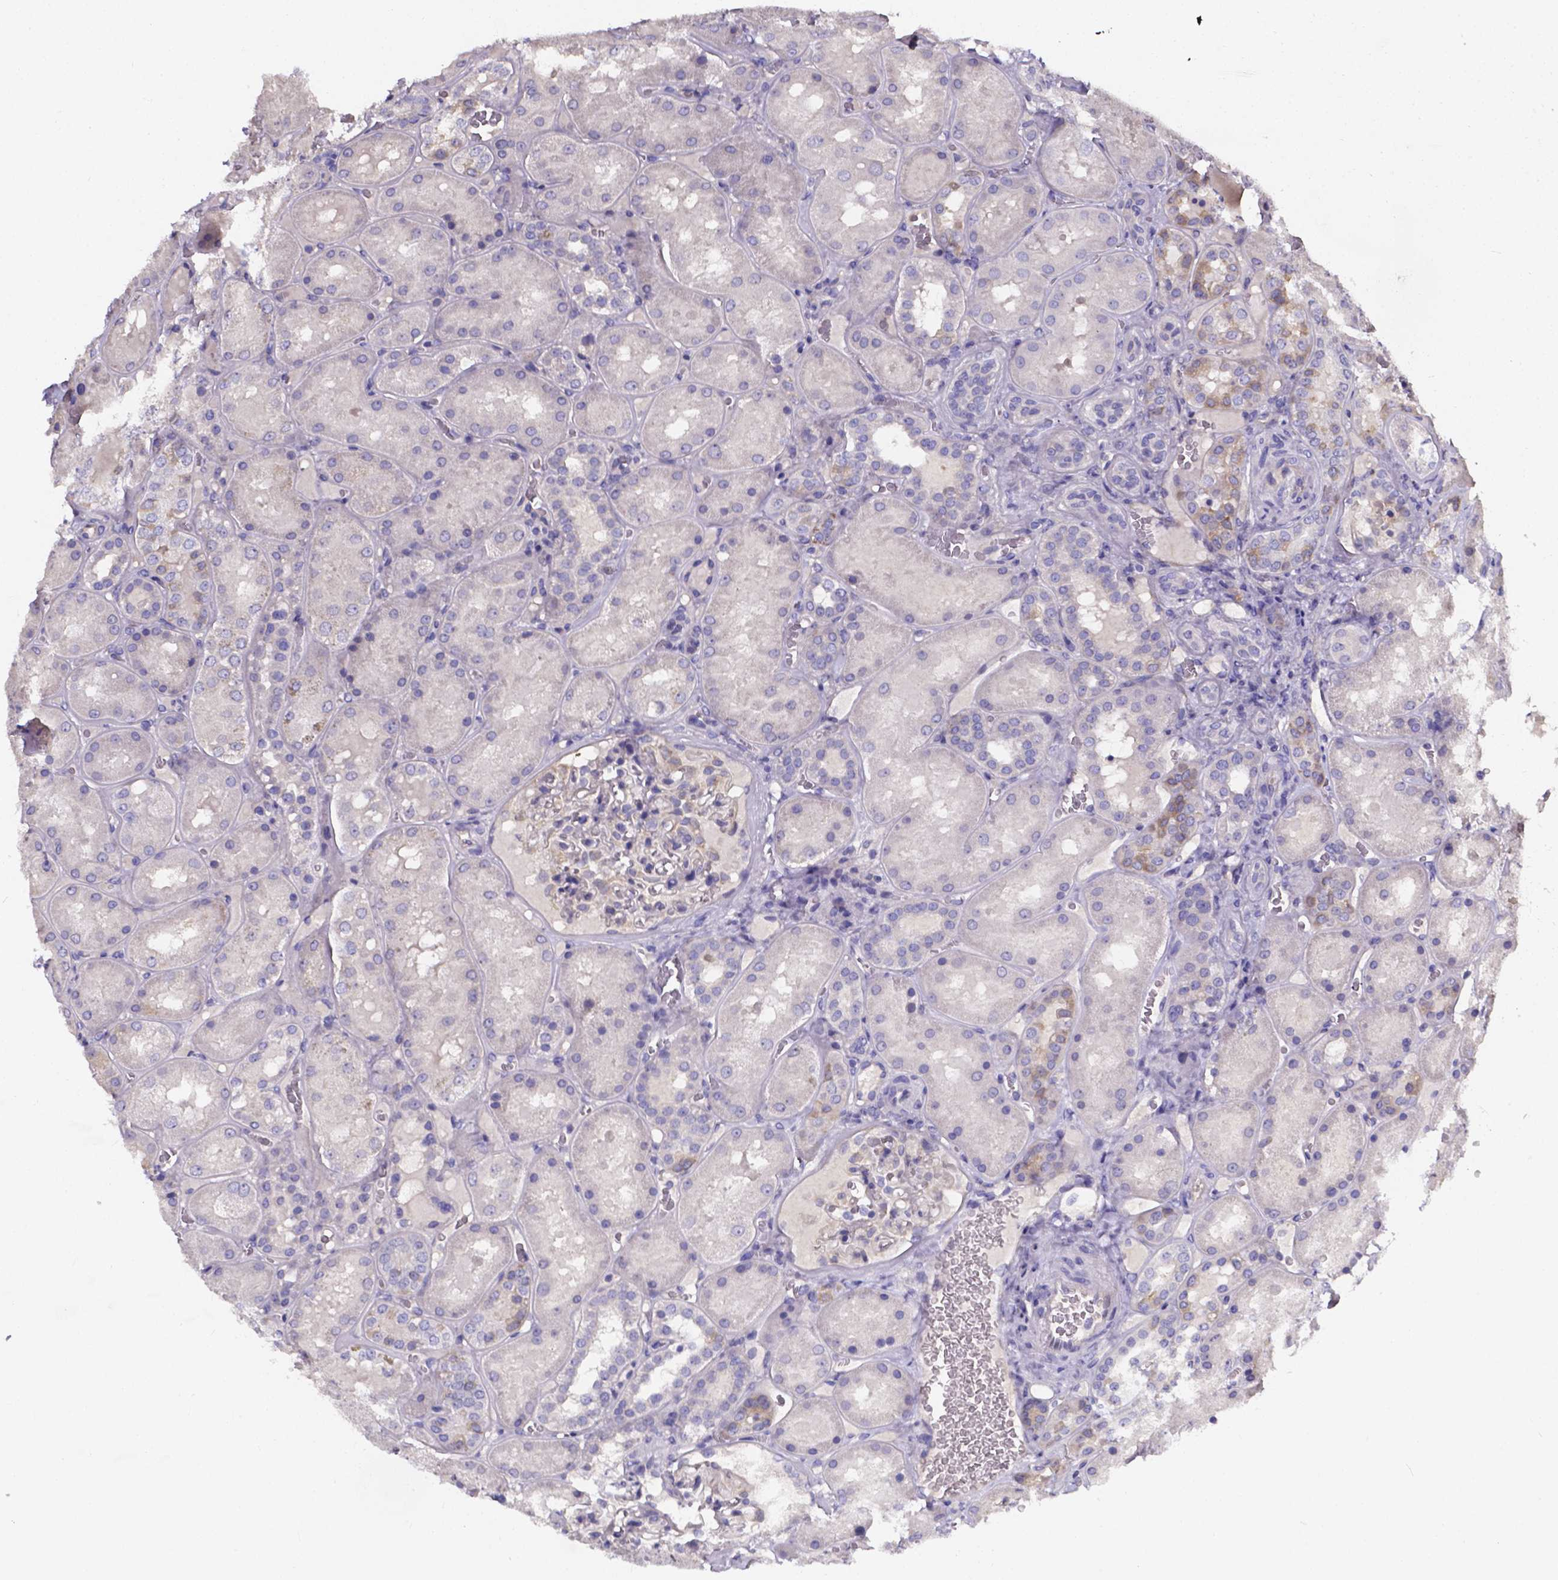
{"staining": {"intensity": "weak", "quantity": "<25%", "location": "cytoplasmic/membranous"}, "tissue": "kidney", "cell_type": "Cells in glomeruli", "image_type": "normal", "snomed": [{"axis": "morphology", "description": "Normal tissue, NOS"}, {"axis": "topography", "description": "Kidney"}], "caption": "Immunohistochemistry (IHC) micrograph of unremarkable human kidney stained for a protein (brown), which demonstrates no positivity in cells in glomeruli.", "gene": "CACNG8", "patient": {"sex": "male", "age": 73}}